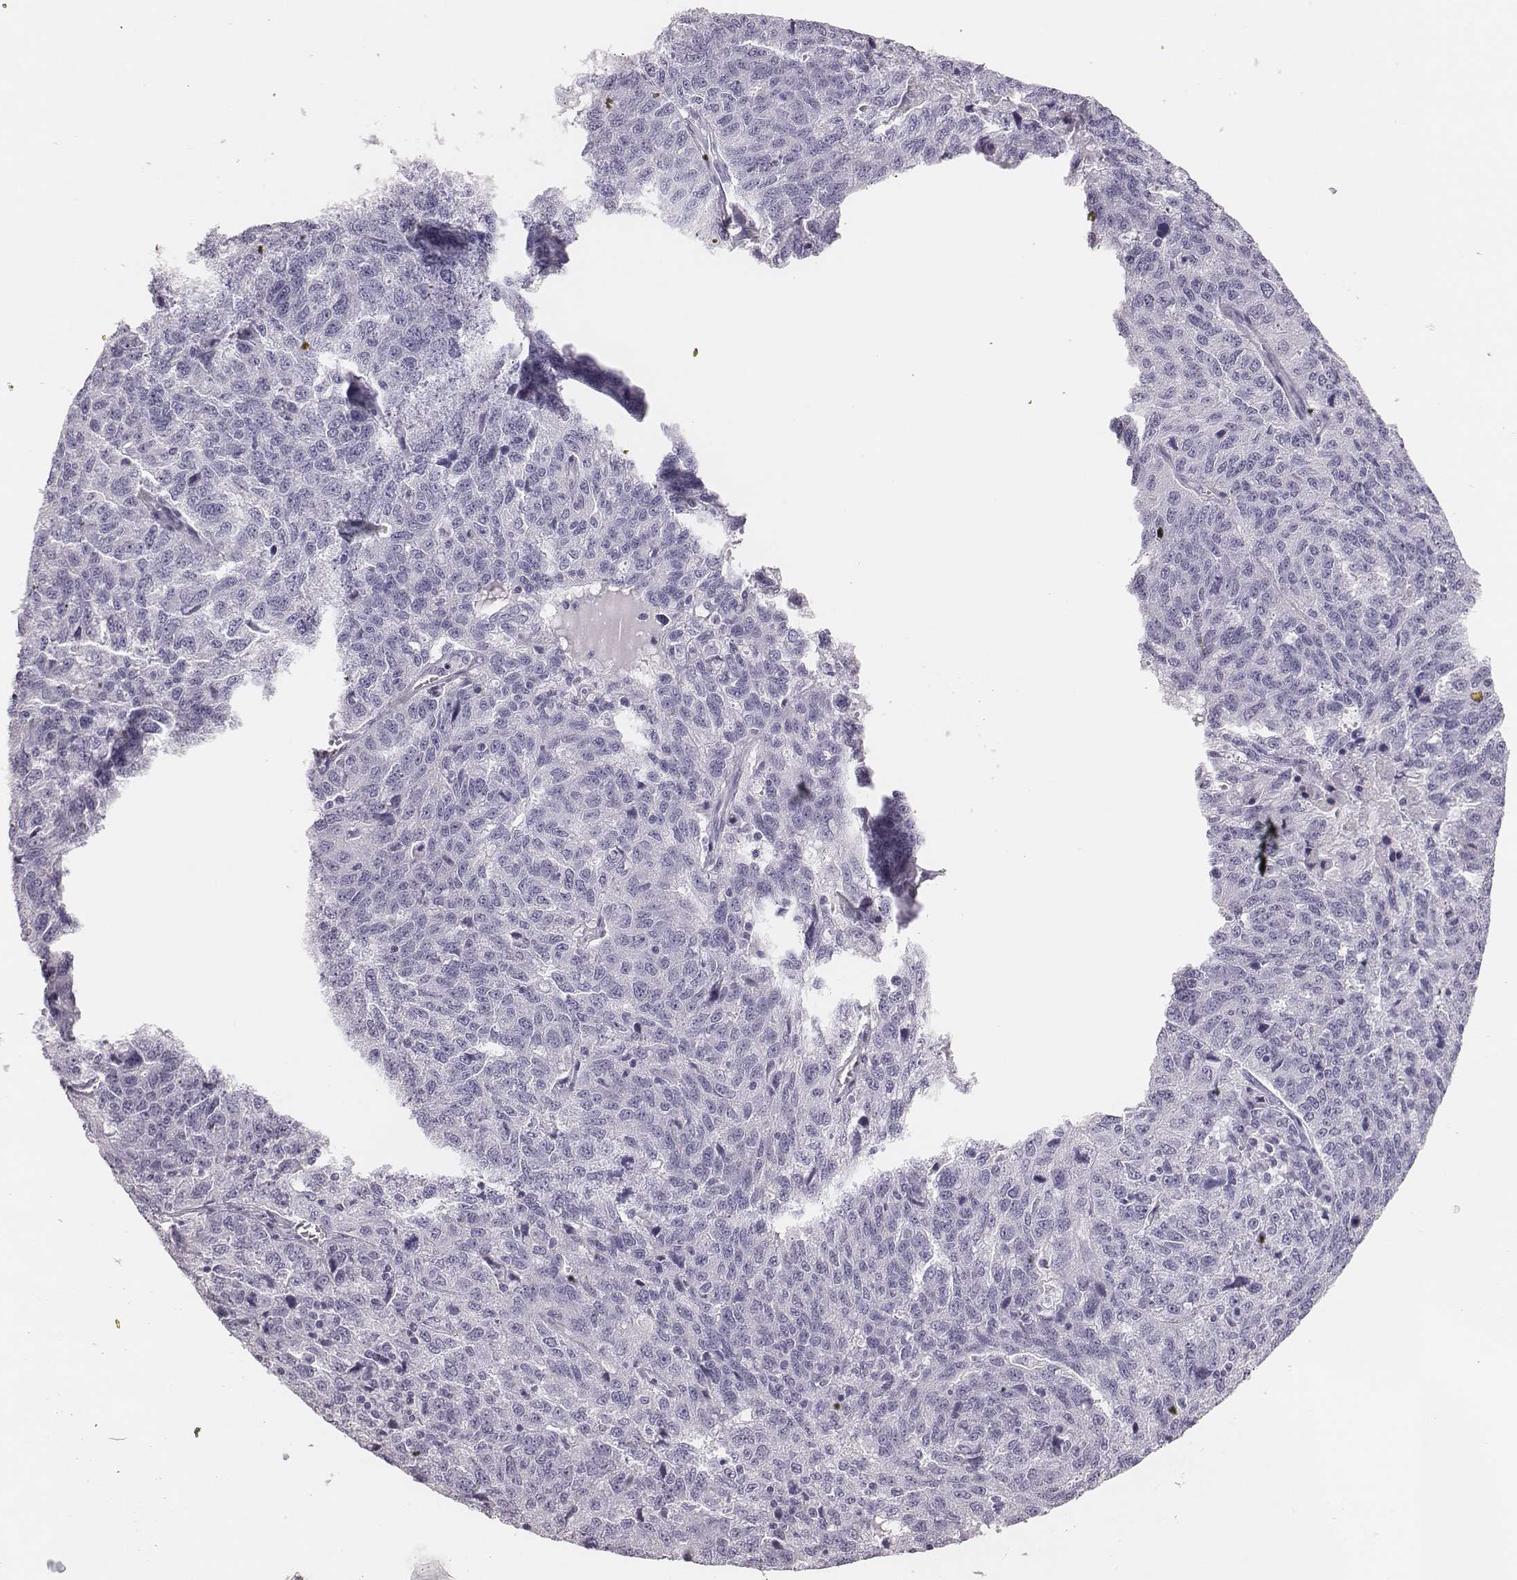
{"staining": {"intensity": "negative", "quantity": "none", "location": "none"}, "tissue": "ovarian cancer", "cell_type": "Tumor cells", "image_type": "cancer", "snomed": [{"axis": "morphology", "description": "Cystadenocarcinoma, serous, NOS"}, {"axis": "topography", "description": "Ovary"}], "caption": "This is an IHC image of human ovarian cancer (serous cystadenocarcinoma). There is no positivity in tumor cells.", "gene": "H1-6", "patient": {"sex": "female", "age": 71}}